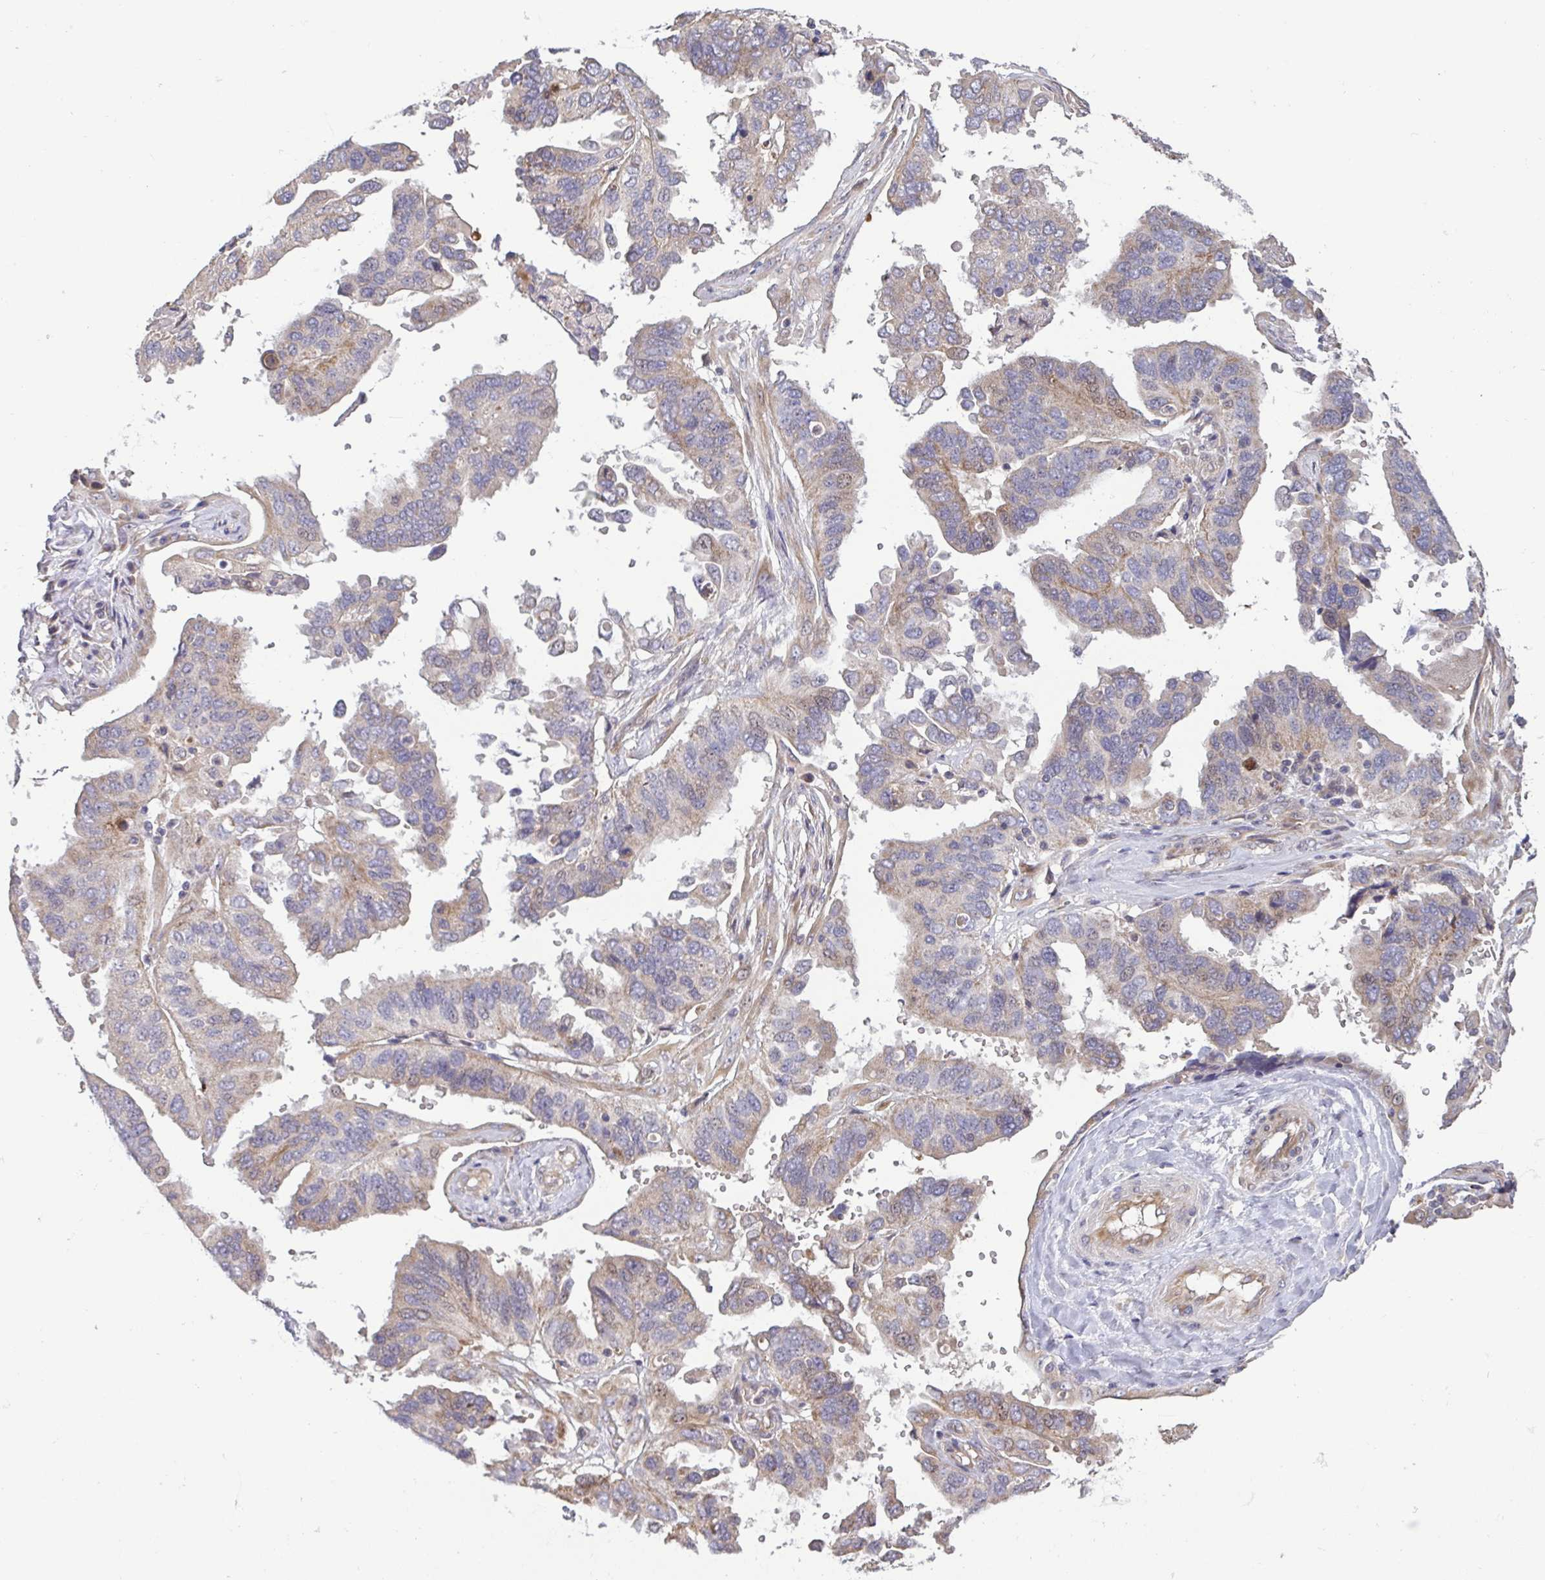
{"staining": {"intensity": "weak", "quantity": "25%-75%", "location": "cytoplasmic/membranous"}, "tissue": "ovarian cancer", "cell_type": "Tumor cells", "image_type": "cancer", "snomed": [{"axis": "morphology", "description": "Cystadenocarcinoma, serous, NOS"}, {"axis": "topography", "description": "Ovary"}], "caption": "Protein expression analysis of ovarian cancer (serous cystadenocarcinoma) reveals weak cytoplasmic/membranous expression in approximately 25%-75% of tumor cells.", "gene": "OSBPL7", "patient": {"sex": "female", "age": 79}}